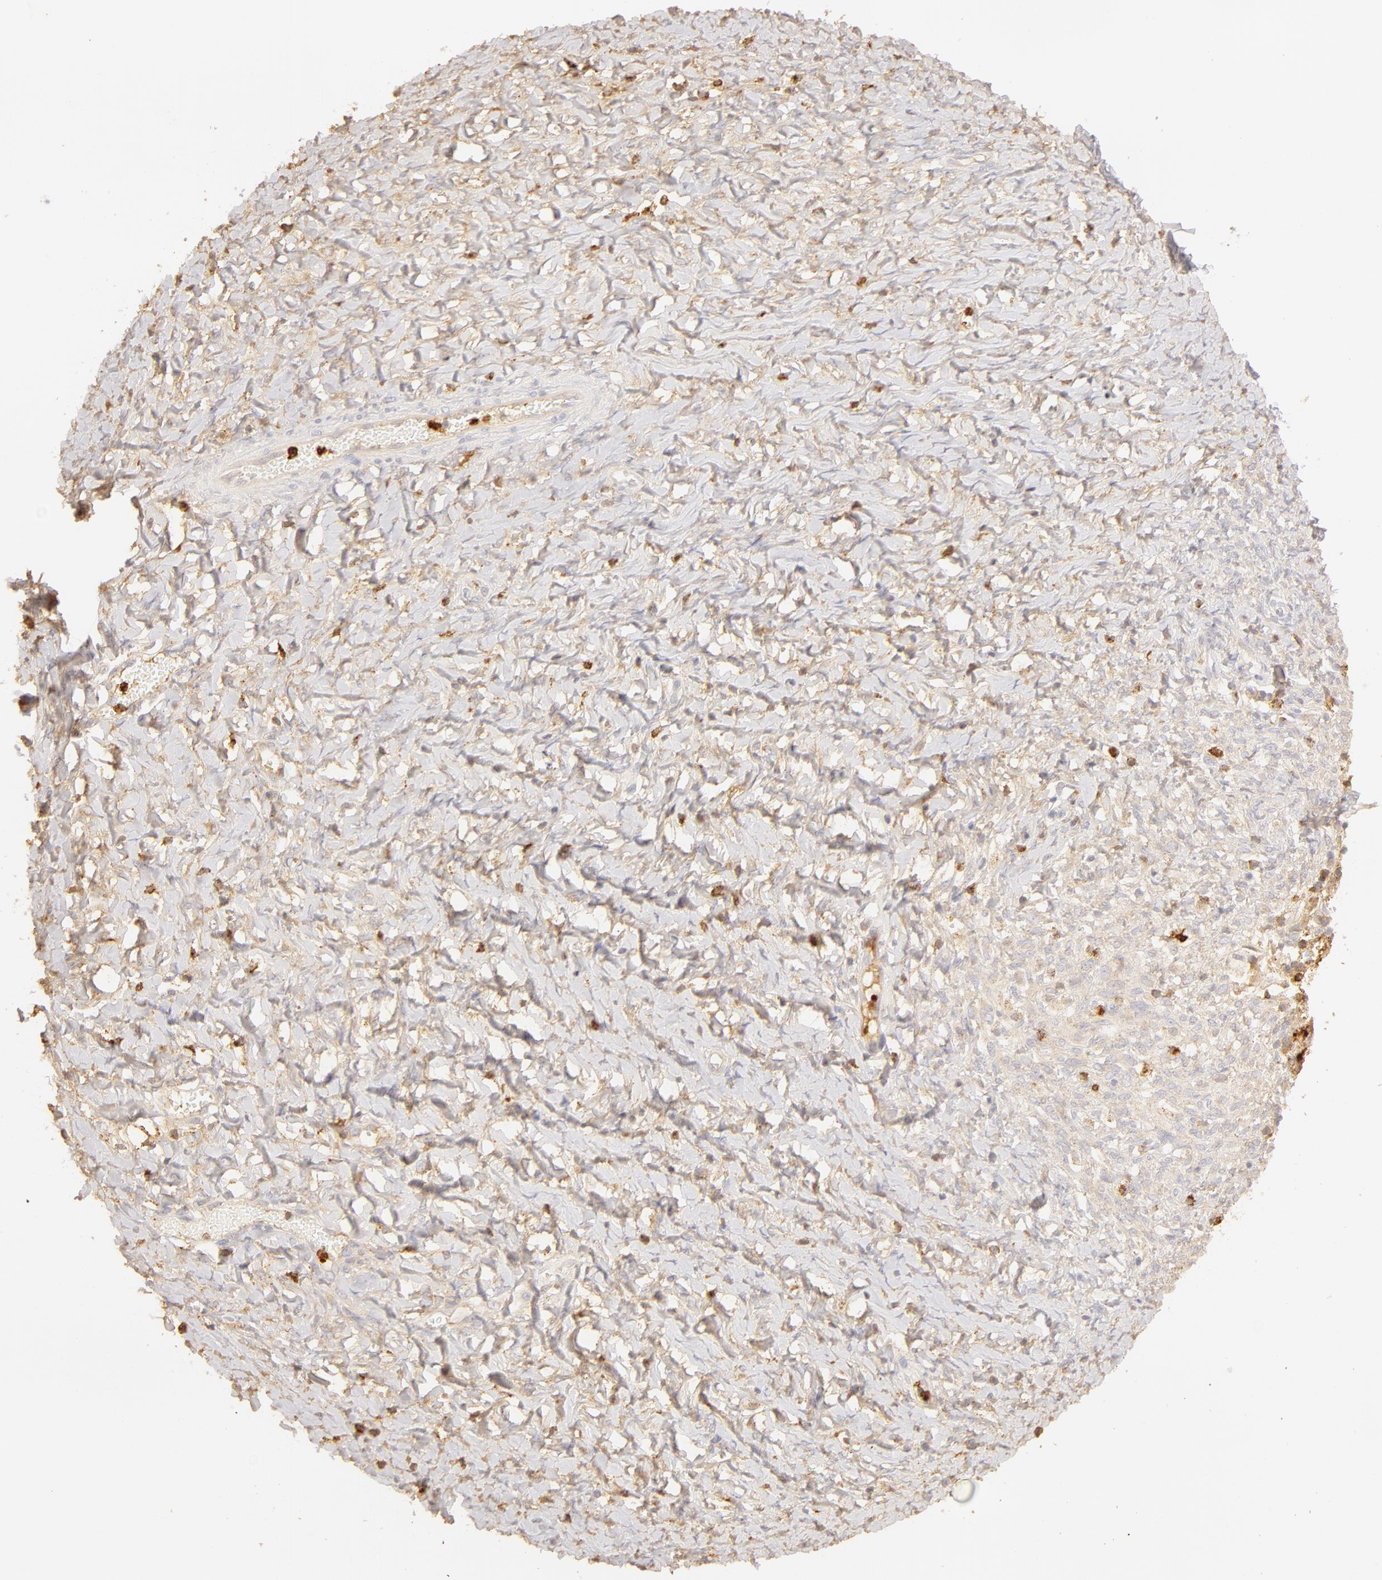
{"staining": {"intensity": "negative", "quantity": "none", "location": "none"}, "tissue": "smooth muscle", "cell_type": "Smooth muscle cells", "image_type": "normal", "snomed": [{"axis": "morphology", "description": "Normal tissue, NOS"}, {"axis": "topography", "description": "Uterus"}], "caption": "The immunohistochemistry (IHC) histopathology image has no significant positivity in smooth muscle cells of smooth muscle.", "gene": "C1R", "patient": {"sex": "female", "age": 56}}